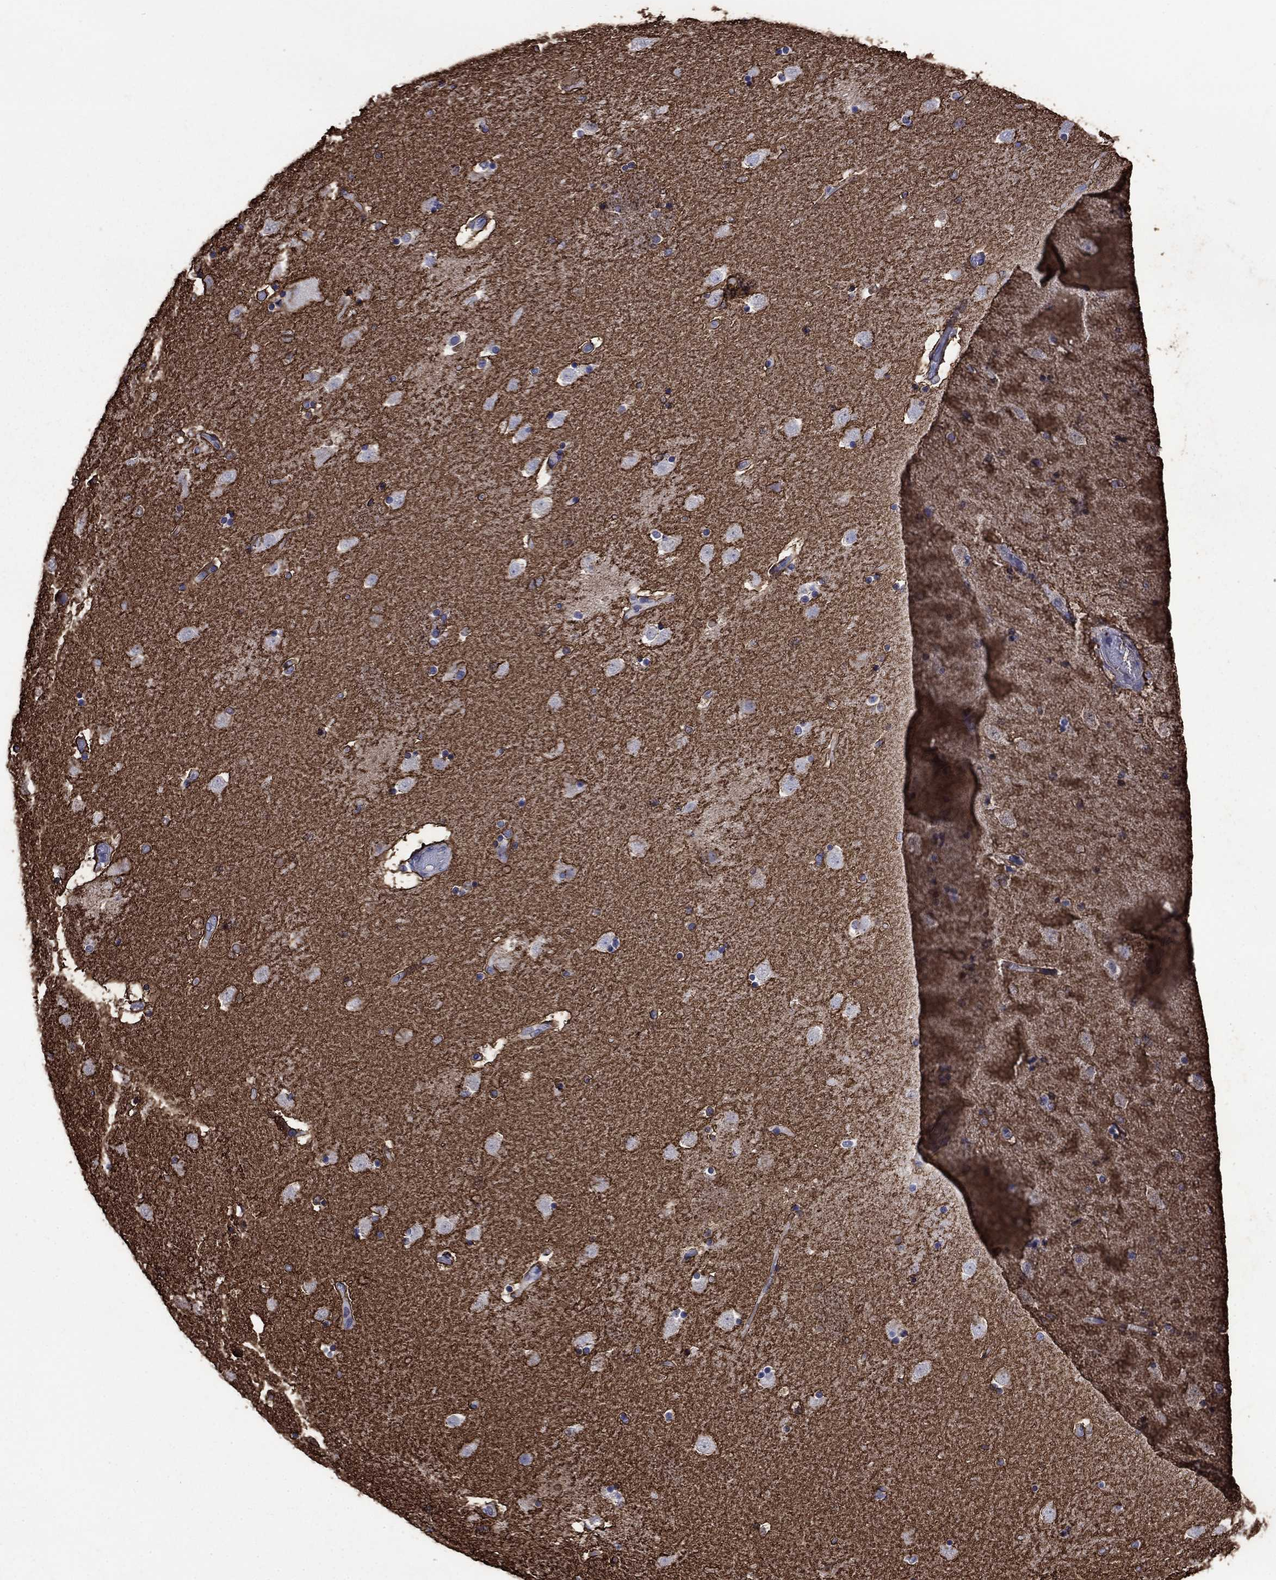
{"staining": {"intensity": "strong", "quantity": "<25%", "location": "cytoplasmic/membranous"}, "tissue": "caudate", "cell_type": "Glial cells", "image_type": "normal", "snomed": [{"axis": "morphology", "description": "Normal tissue, NOS"}, {"axis": "topography", "description": "Lateral ventricle wall"}], "caption": "A histopathology image of human caudate stained for a protein exhibits strong cytoplasmic/membranous brown staining in glial cells.", "gene": "SLC1A2", "patient": {"sex": "male", "age": 51}}